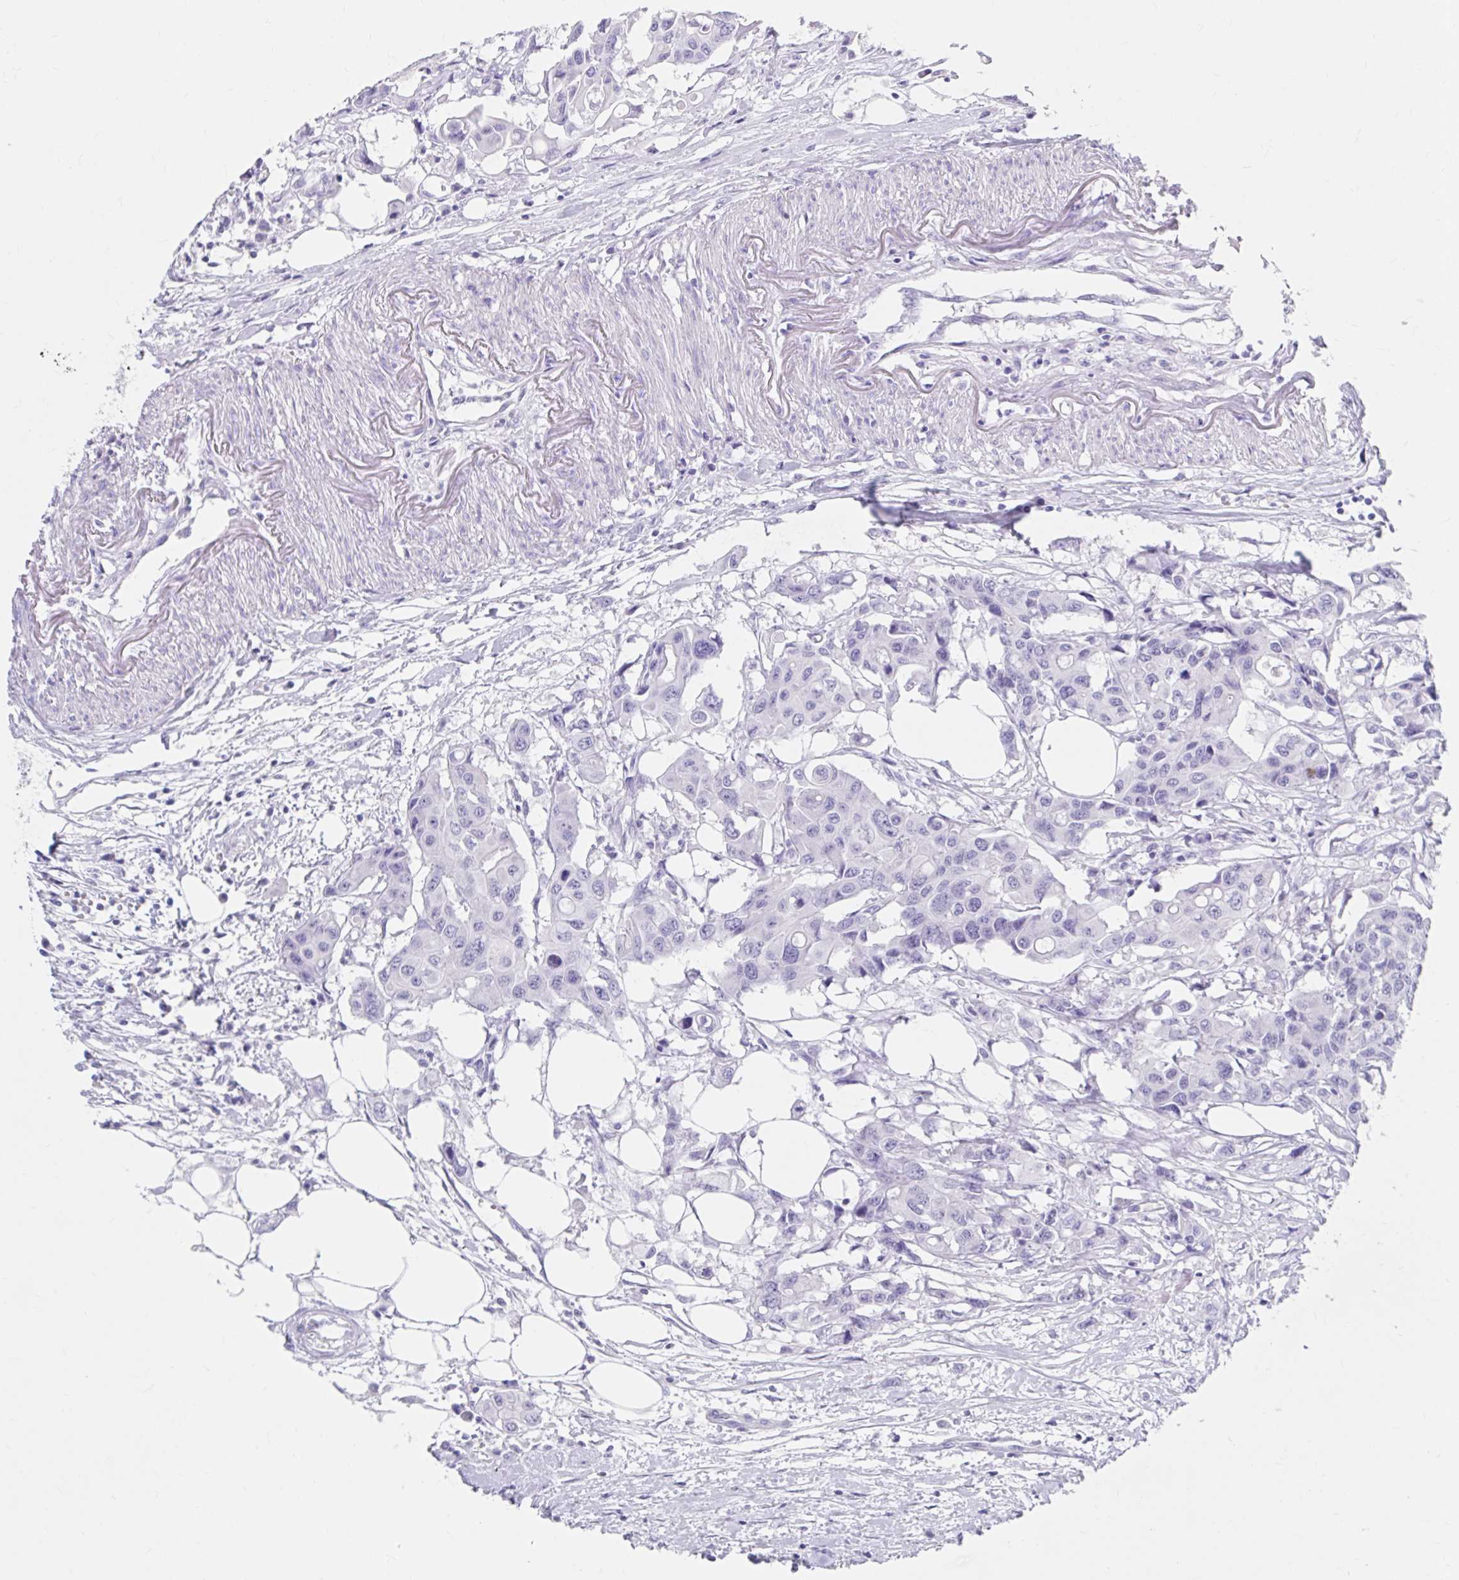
{"staining": {"intensity": "negative", "quantity": "none", "location": "none"}, "tissue": "colorectal cancer", "cell_type": "Tumor cells", "image_type": "cancer", "snomed": [{"axis": "morphology", "description": "Adenocarcinoma, NOS"}, {"axis": "topography", "description": "Colon"}], "caption": "There is no significant staining in tumor cells of colorectal cancer. (Brightfield microscopy of DAB (3,3'-diaminobenzidine) immunohistochemistry (IHC) at high magnification).", "gene": "DPEP3", "patient": {"sex": "male", "age": 77}}